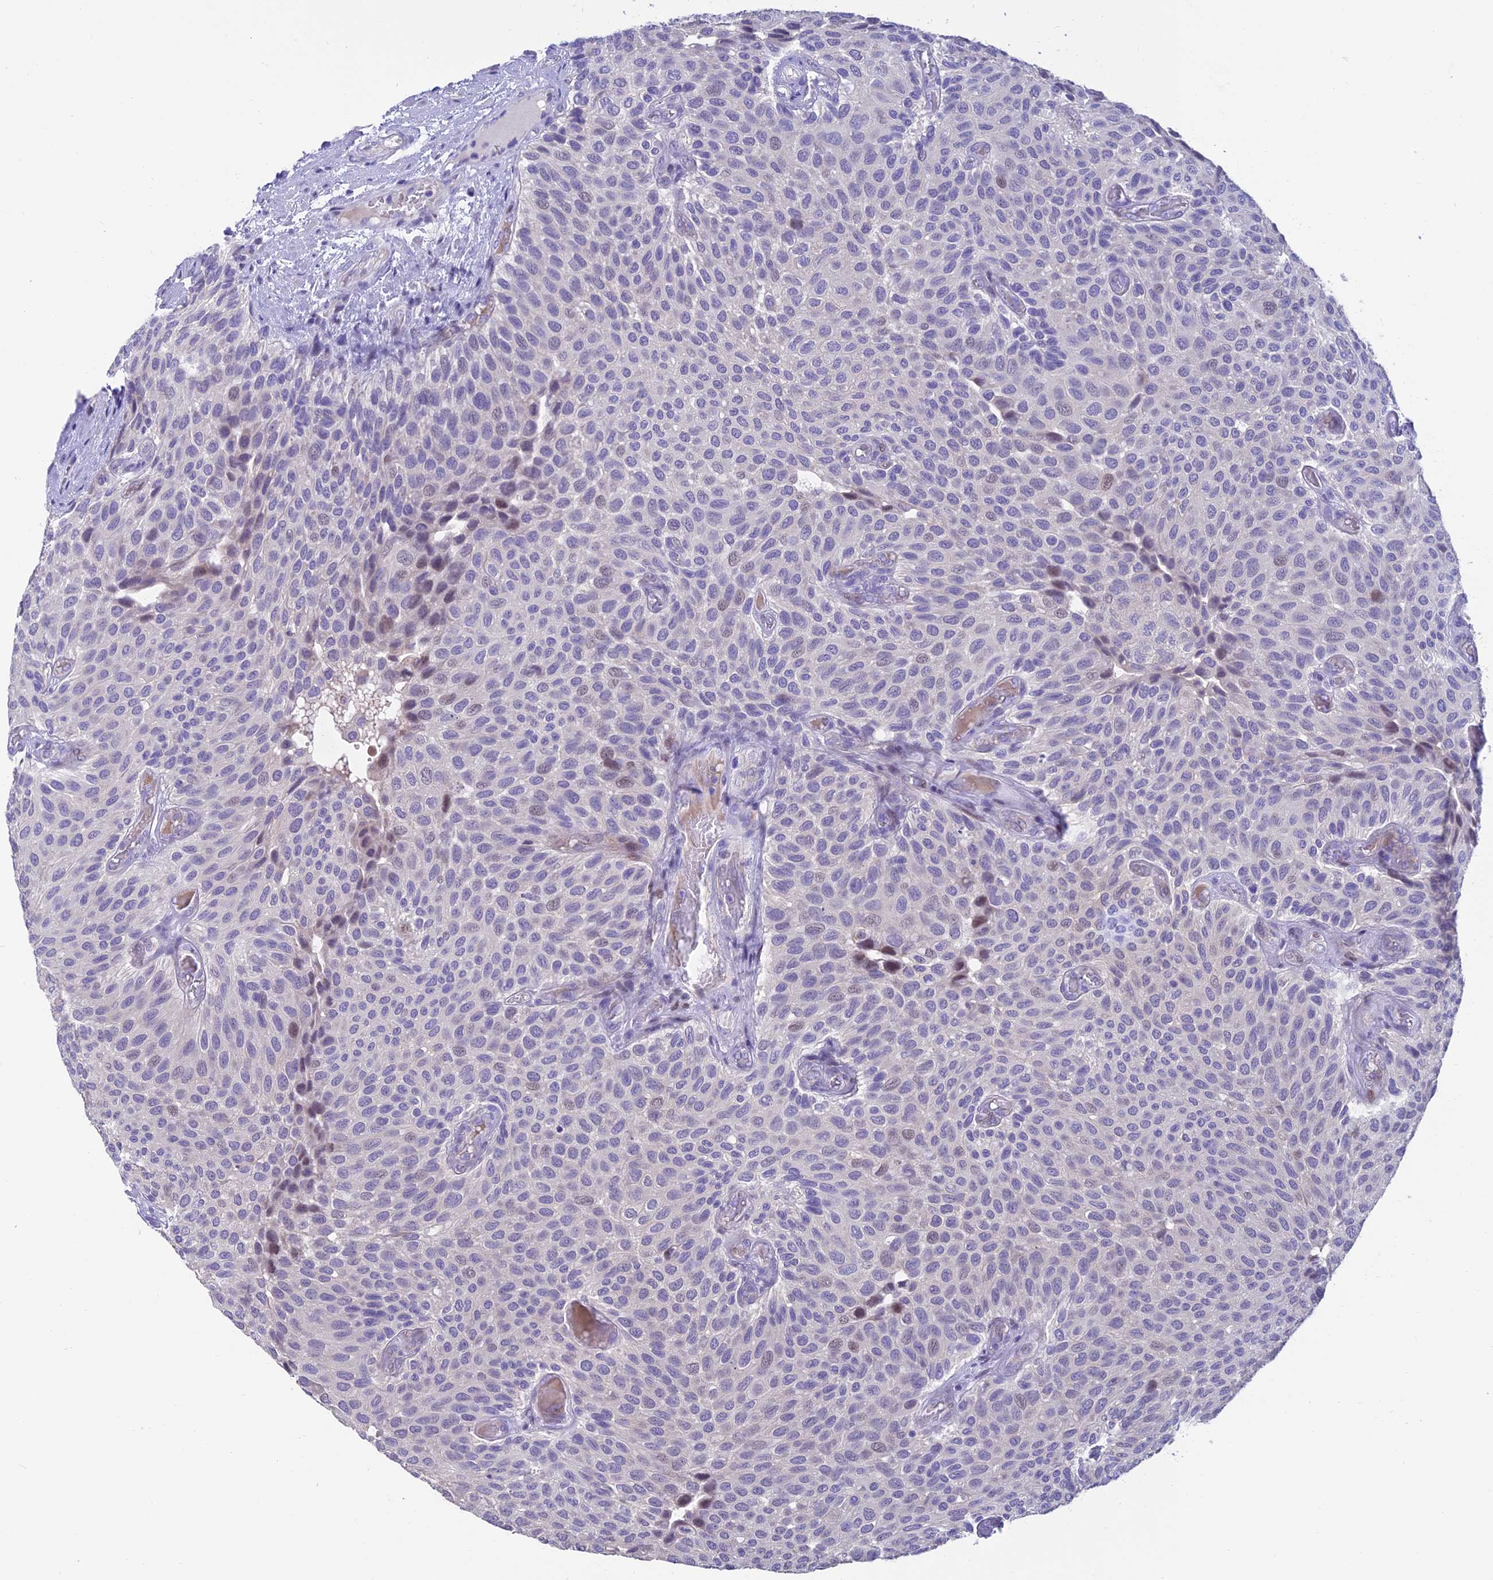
{"staining": {"intensity": "negative", "quantity": "none", "location": "none"}, "tissue": "urothelial cancer", "cell_type": "Tumor cells", "image_type": "cancer", "snomed": [{"axis": "morphology", "description": "Urothelial carcinoma, Low grade"}, {"axis": "topography", "description": "Urinary bladder"}], "caption": "DAB (3,3'-diaminobenzidine) immunohistochemical staining of human urothelial carcinoma (low-grade) displays no significant positivity in tumor cells. Nuclei are stained in blue.", "gene": "SLC10A1", "patient": {"sex": "male", "age": 89}}